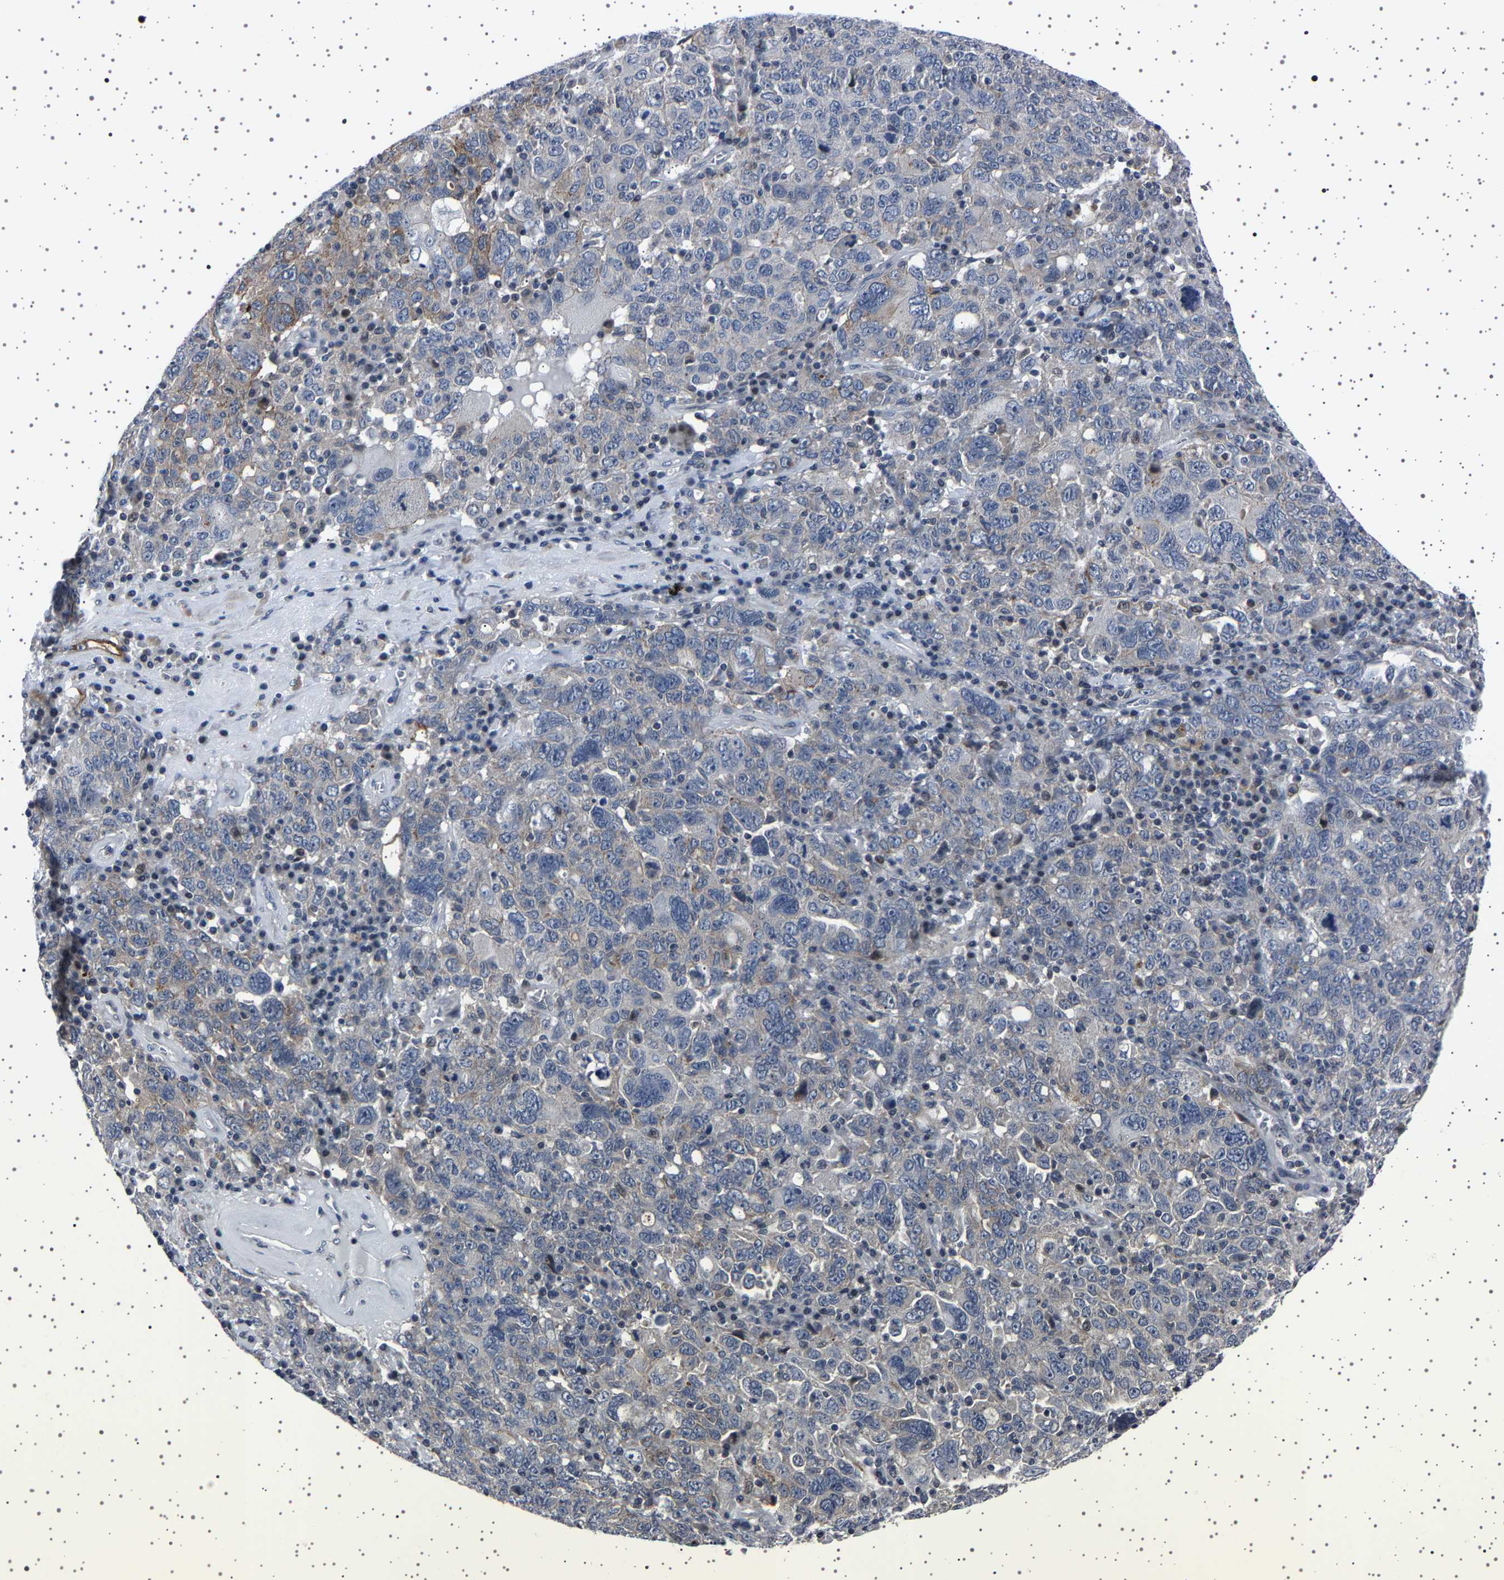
{"staining": {"intensity": "negative", "quantity": "none", "location": "none"}, "tissue": "ovarian cancer", "cell_type": "Tumor cells", "image_type": "cancer", "snomed": [{"axis": "morphology", "description": "Carcinoma, endometroid"}, {"axis": "topography", "description": "Ovary"}], "caption": "IHC photomicrograph of neoplastic tissue: ovarian cancer (endometroid carcinoma) stained with DAB exhibits no significant protein positivity in tumor cells.", "gene": "PAK5", "patient": {"sex": "female", "age": 62}}